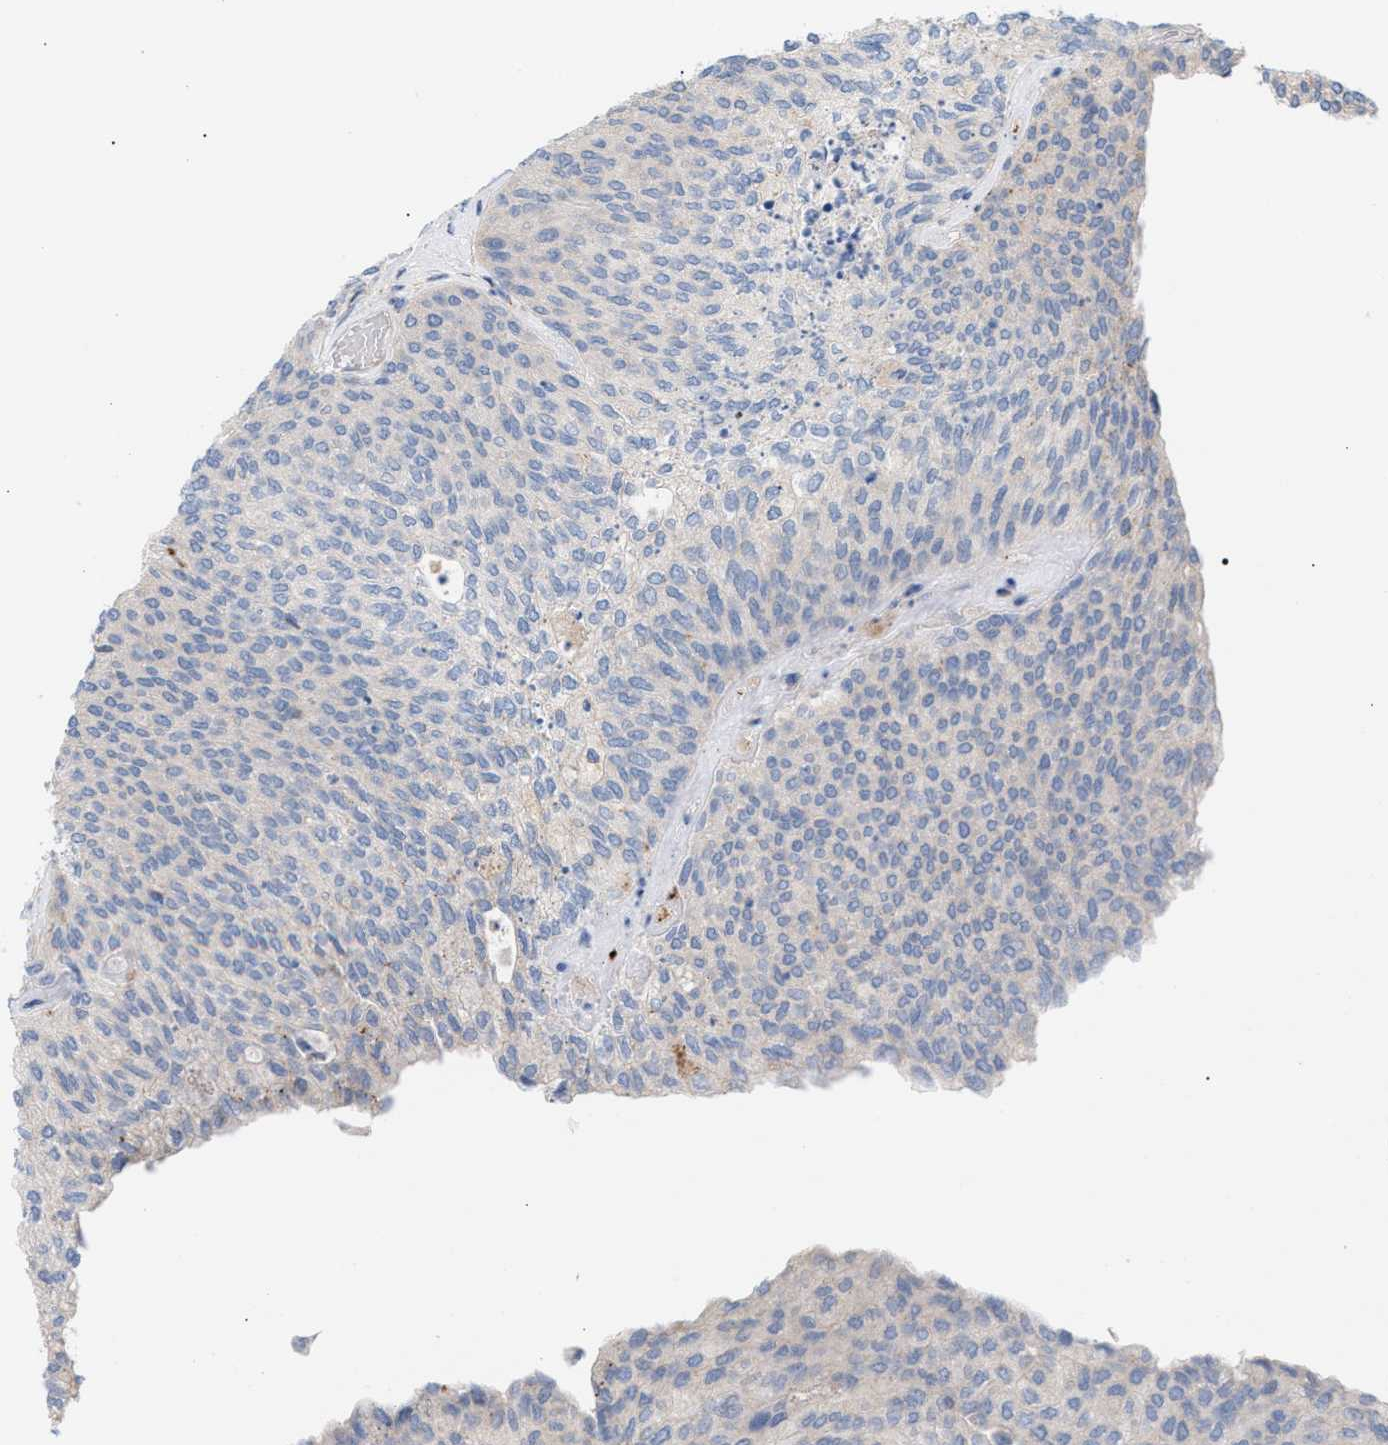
{"staining": {"intensity": "negative", "quantity": "none", "location": "none"}, "tissue": "urothelial cancer", "cell_type": "Tumor cells", "image_type": "cancer", "snomed": [{"axis": "morphology", "description": "Urothelial carcinoma, Low grade"}, {"axis": "topography", "description": "Urinary bladder"}], "caption": "Immunohistochemistry micrograph of human urothelial carcinoma (low-grade) stained for a protein (brown), which reveals no expression in tumor cells.", "gene": "MBTD1", "patient": {"sex": "female", "age": 79}}